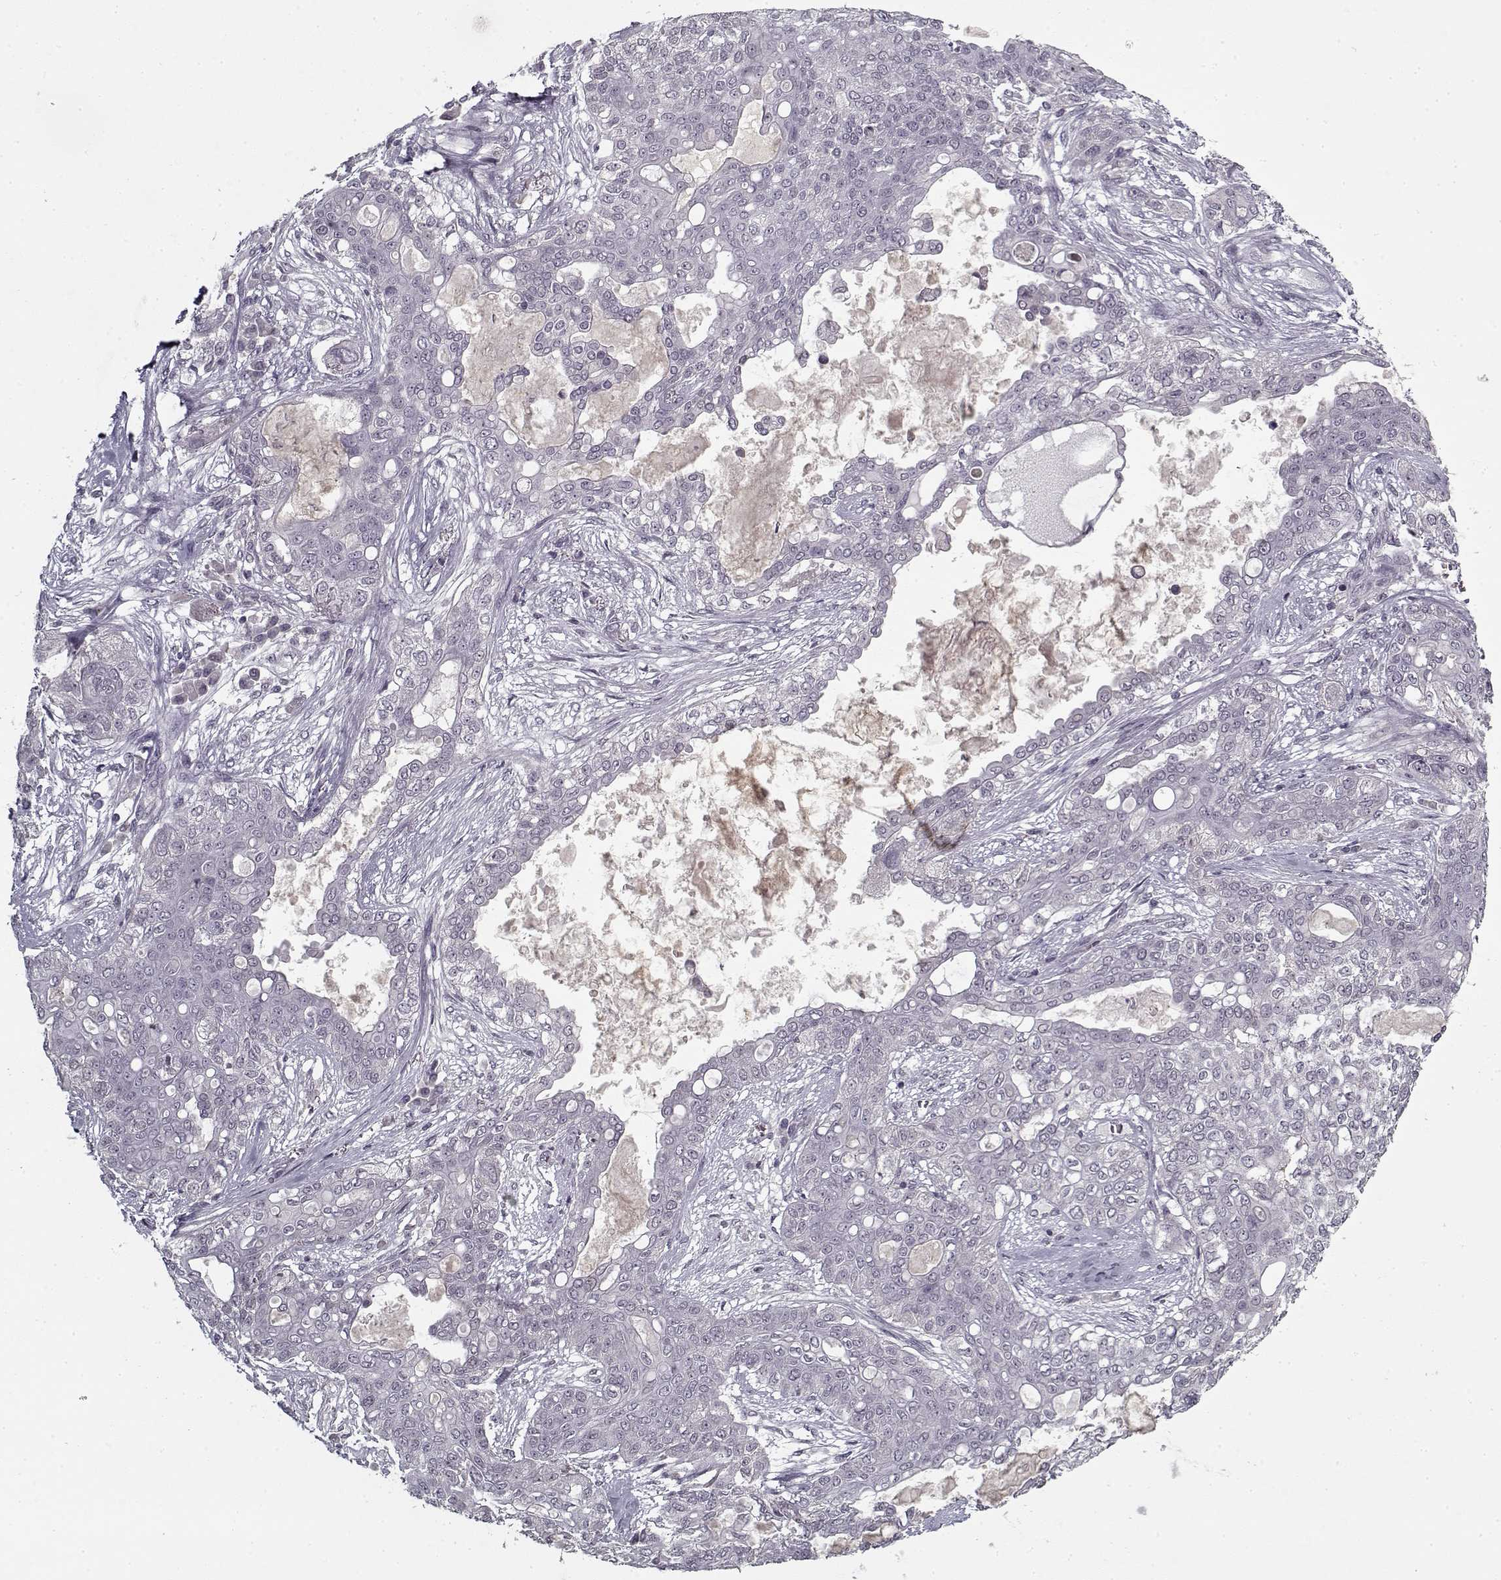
{"staining": {"intensity": "negative", "quantity": "none", "location": "none"}, "tissue": "lung cancer", "cell_type": "Tumor cells", "image_type": "cancer", "snomed": [{"axis": "morphology", "description": "Squamous cell carcinoma, NOS"}, {"axis": "topography", "description": "Lung"}], "caption": "This micrograph is of lung cancer stained with immunohistochemistry to label a protein in brown with the nuclei are counter-stained blue. There is no expression in tumor cells. (DAB IHC, high magnification).", "gene": "LAMA2", "patient": {"sex": "female", "age": 70}}